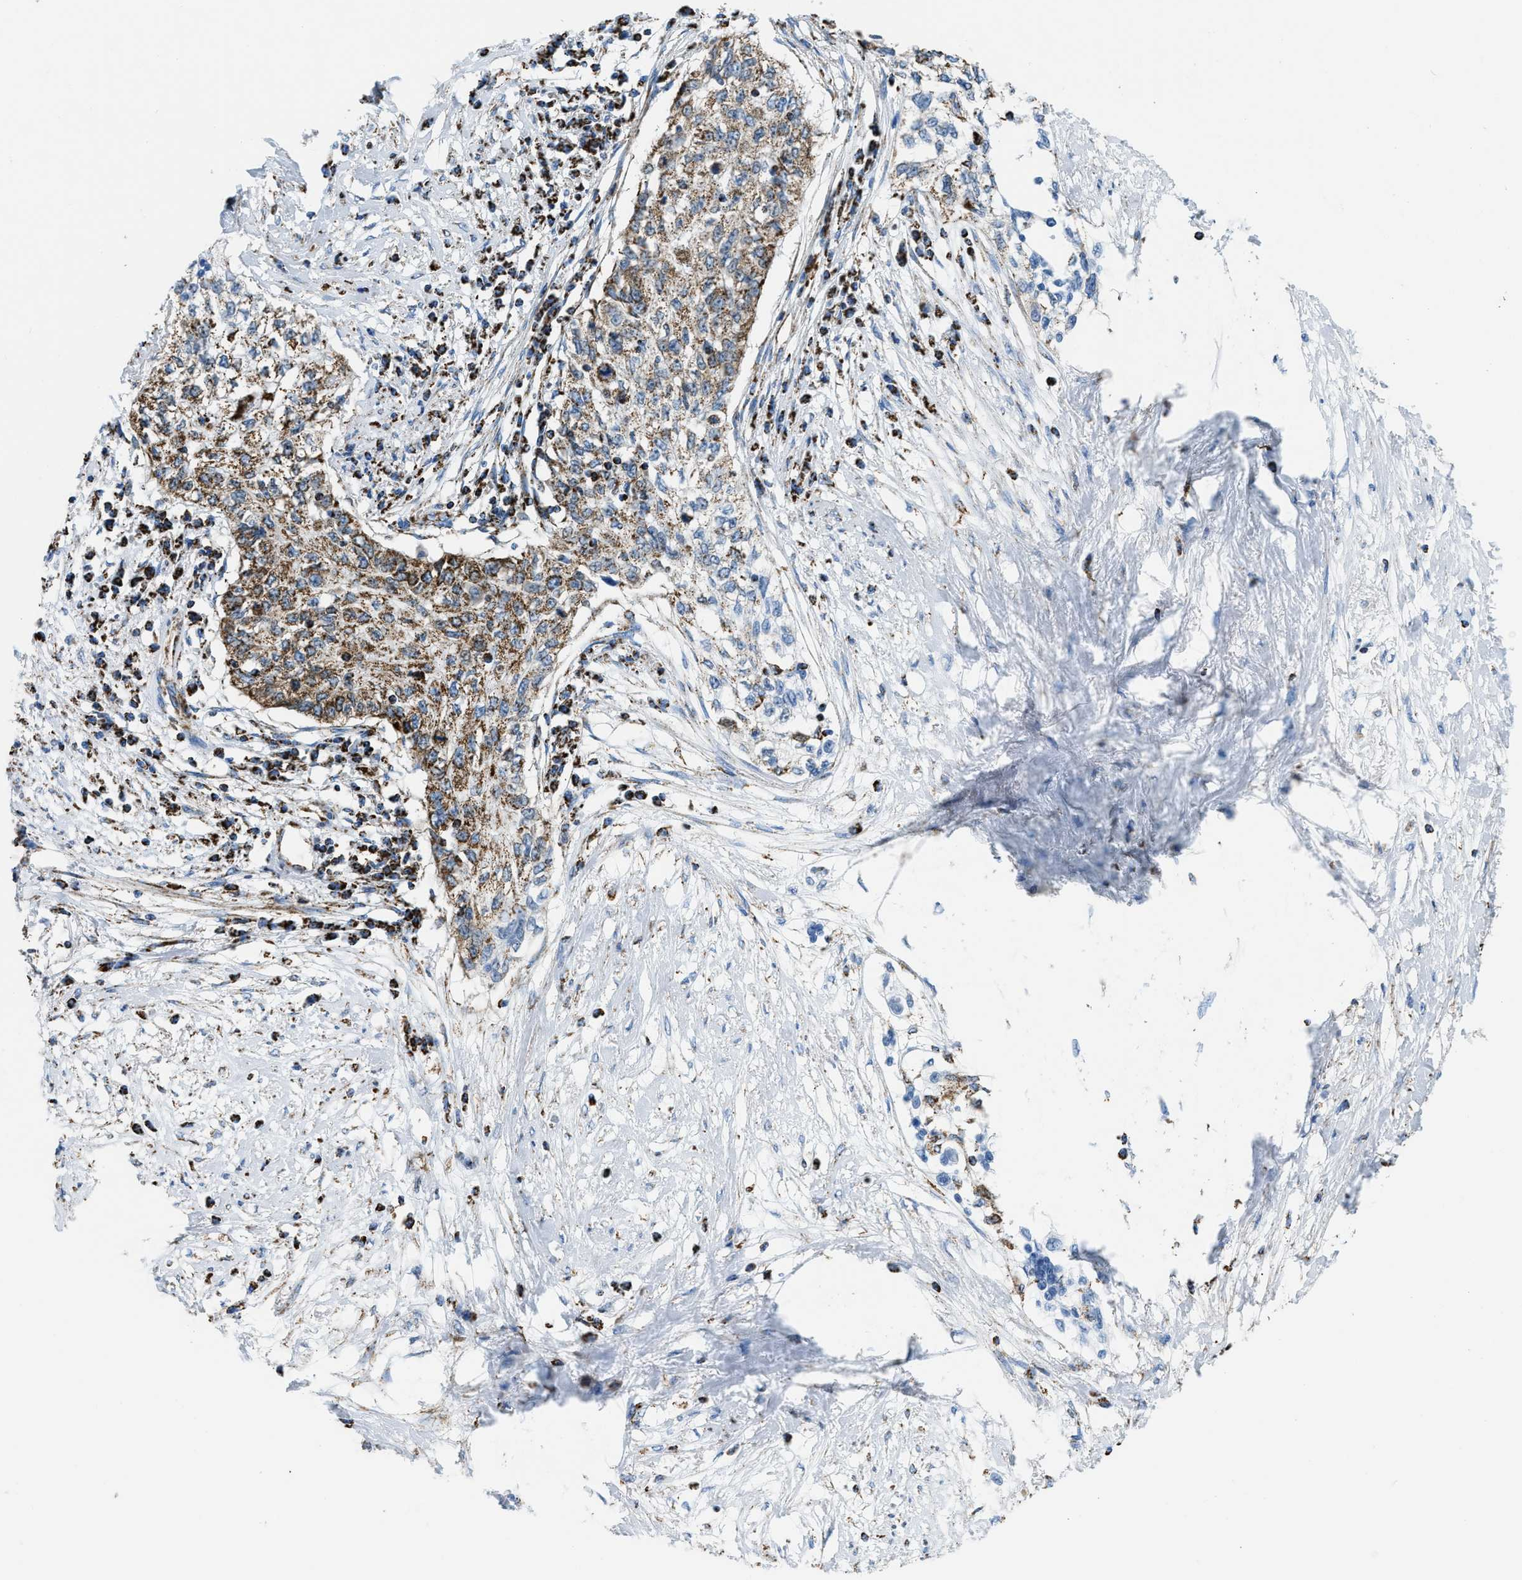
{"staining": {"intensity": "moderate", "quantity": ">75%", "location": "cytoplasmic/membranous"}, "tissue": "cervical cancer", "cell_type": "Tumor cells", "image_type": "cancer", "snomed": [{"axis": "morphology", "description": "Squamous cell carcinoma, NOS"}, {"axis": "topography", "description": "Cervix"}], "caption": "The histopathology image exhibits a brown stain indicating the presence of a protein in the cytoplasmic/membranous of tumor cells in cervical squamous cell carcinoma.", "gene": "ETFB", "patient": {"sex": "female", "age": 57}}